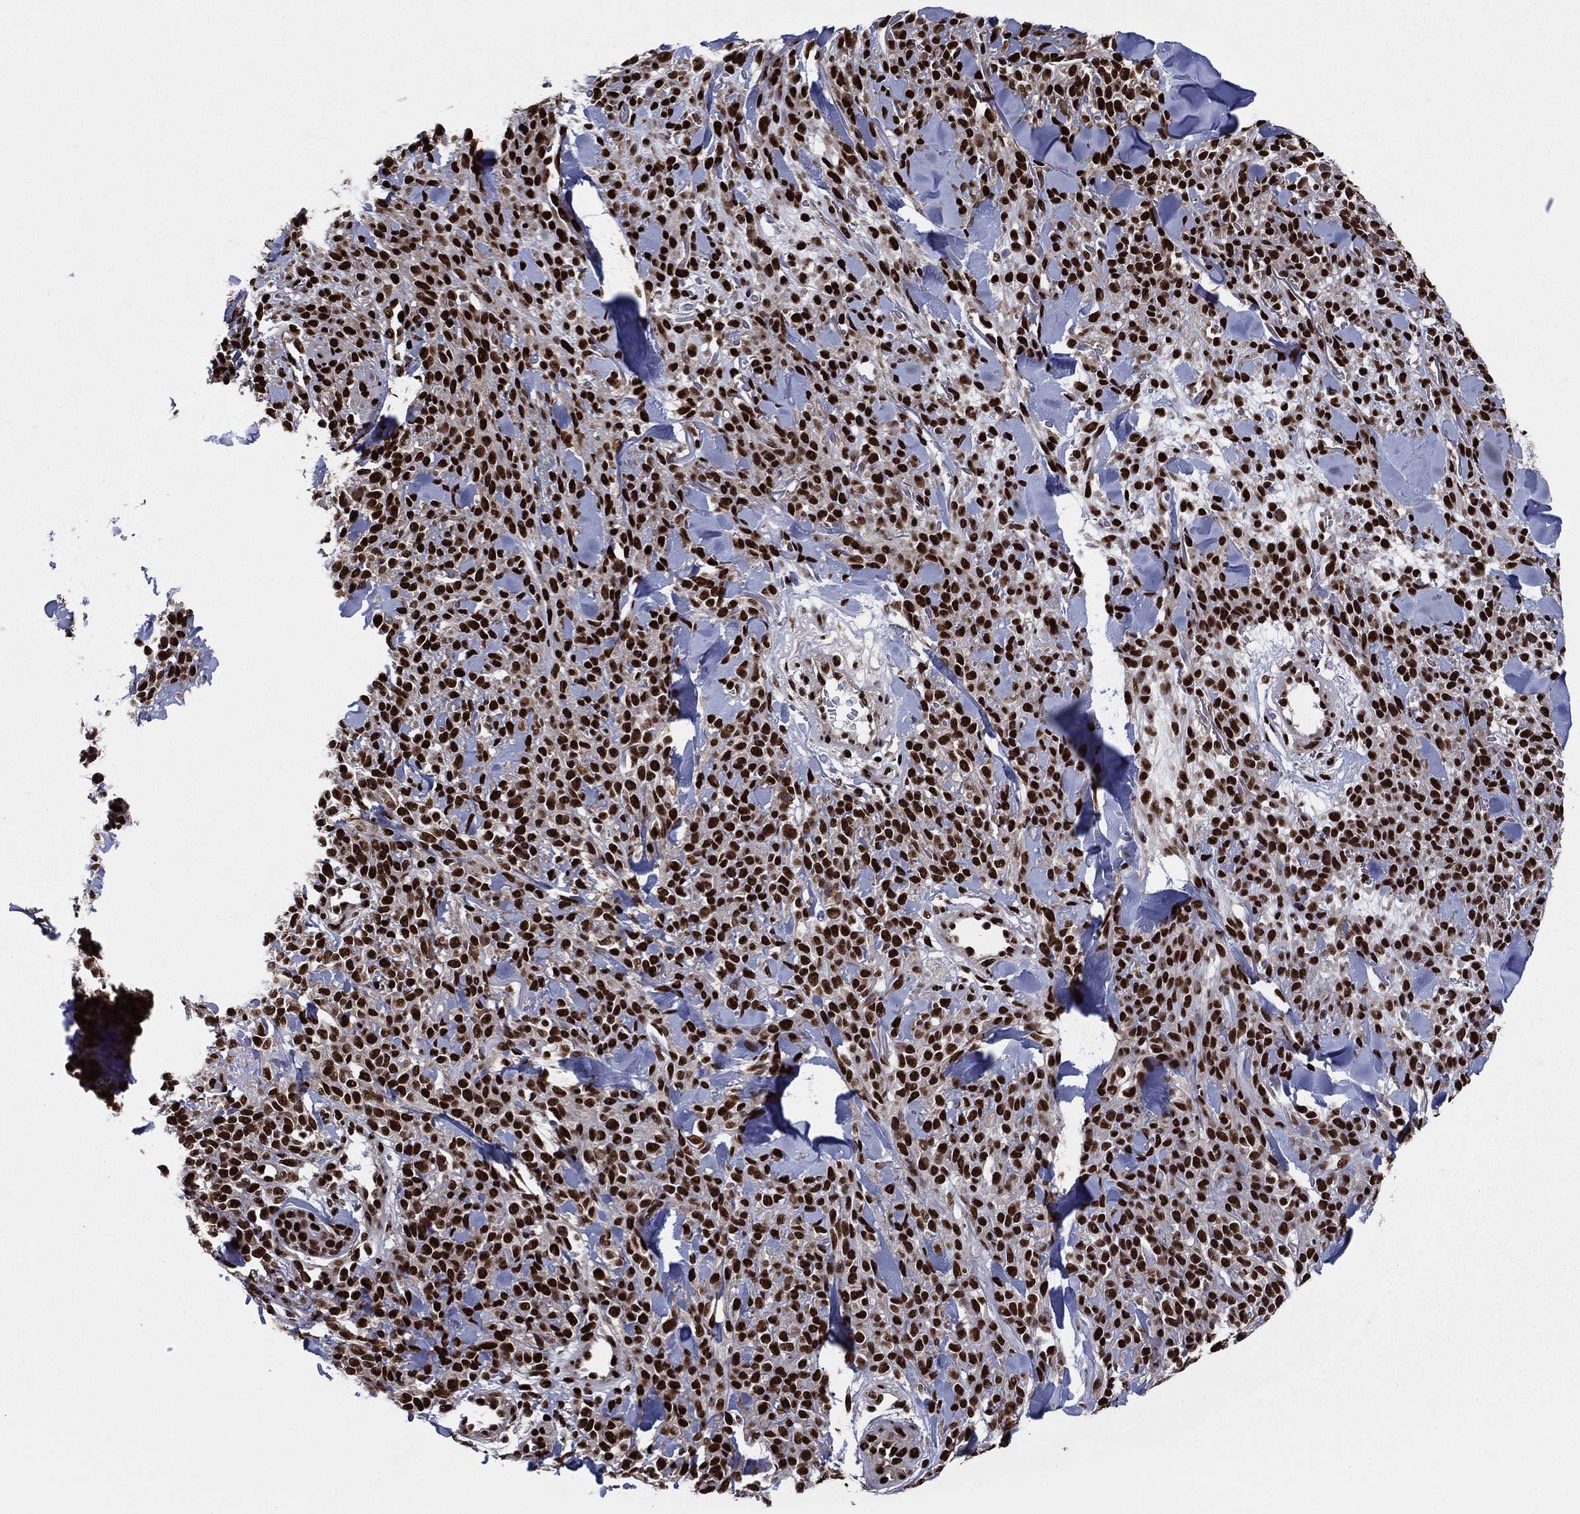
{"staining": {"intensity": "strong", "quantity": ">75%", "location": "nuclear"}, "tissue": "melanoma", "cell_type": "Tumor cells", "image_type": "cancer", "snomed": [{"axis": "morphology", "description": "Malignant melanoma, NOS"}, {"axis": "topography", "description": "Skin"}, {"axis": "topography", "description": "Skin of trunk"}], "caption": "Melanoma was stained to show a protein in brown. There is high levels of strong nuclear staining in approximately >75% of tumor cells. The protein is stained brown, and the nuclei are stained in blue (DAB (3,3'-diaminobenzidine) IHC with brightfield microscopy, high magnification).", "gene": "TP53BP1", "patient": {"sex": "male", "age": 74}}